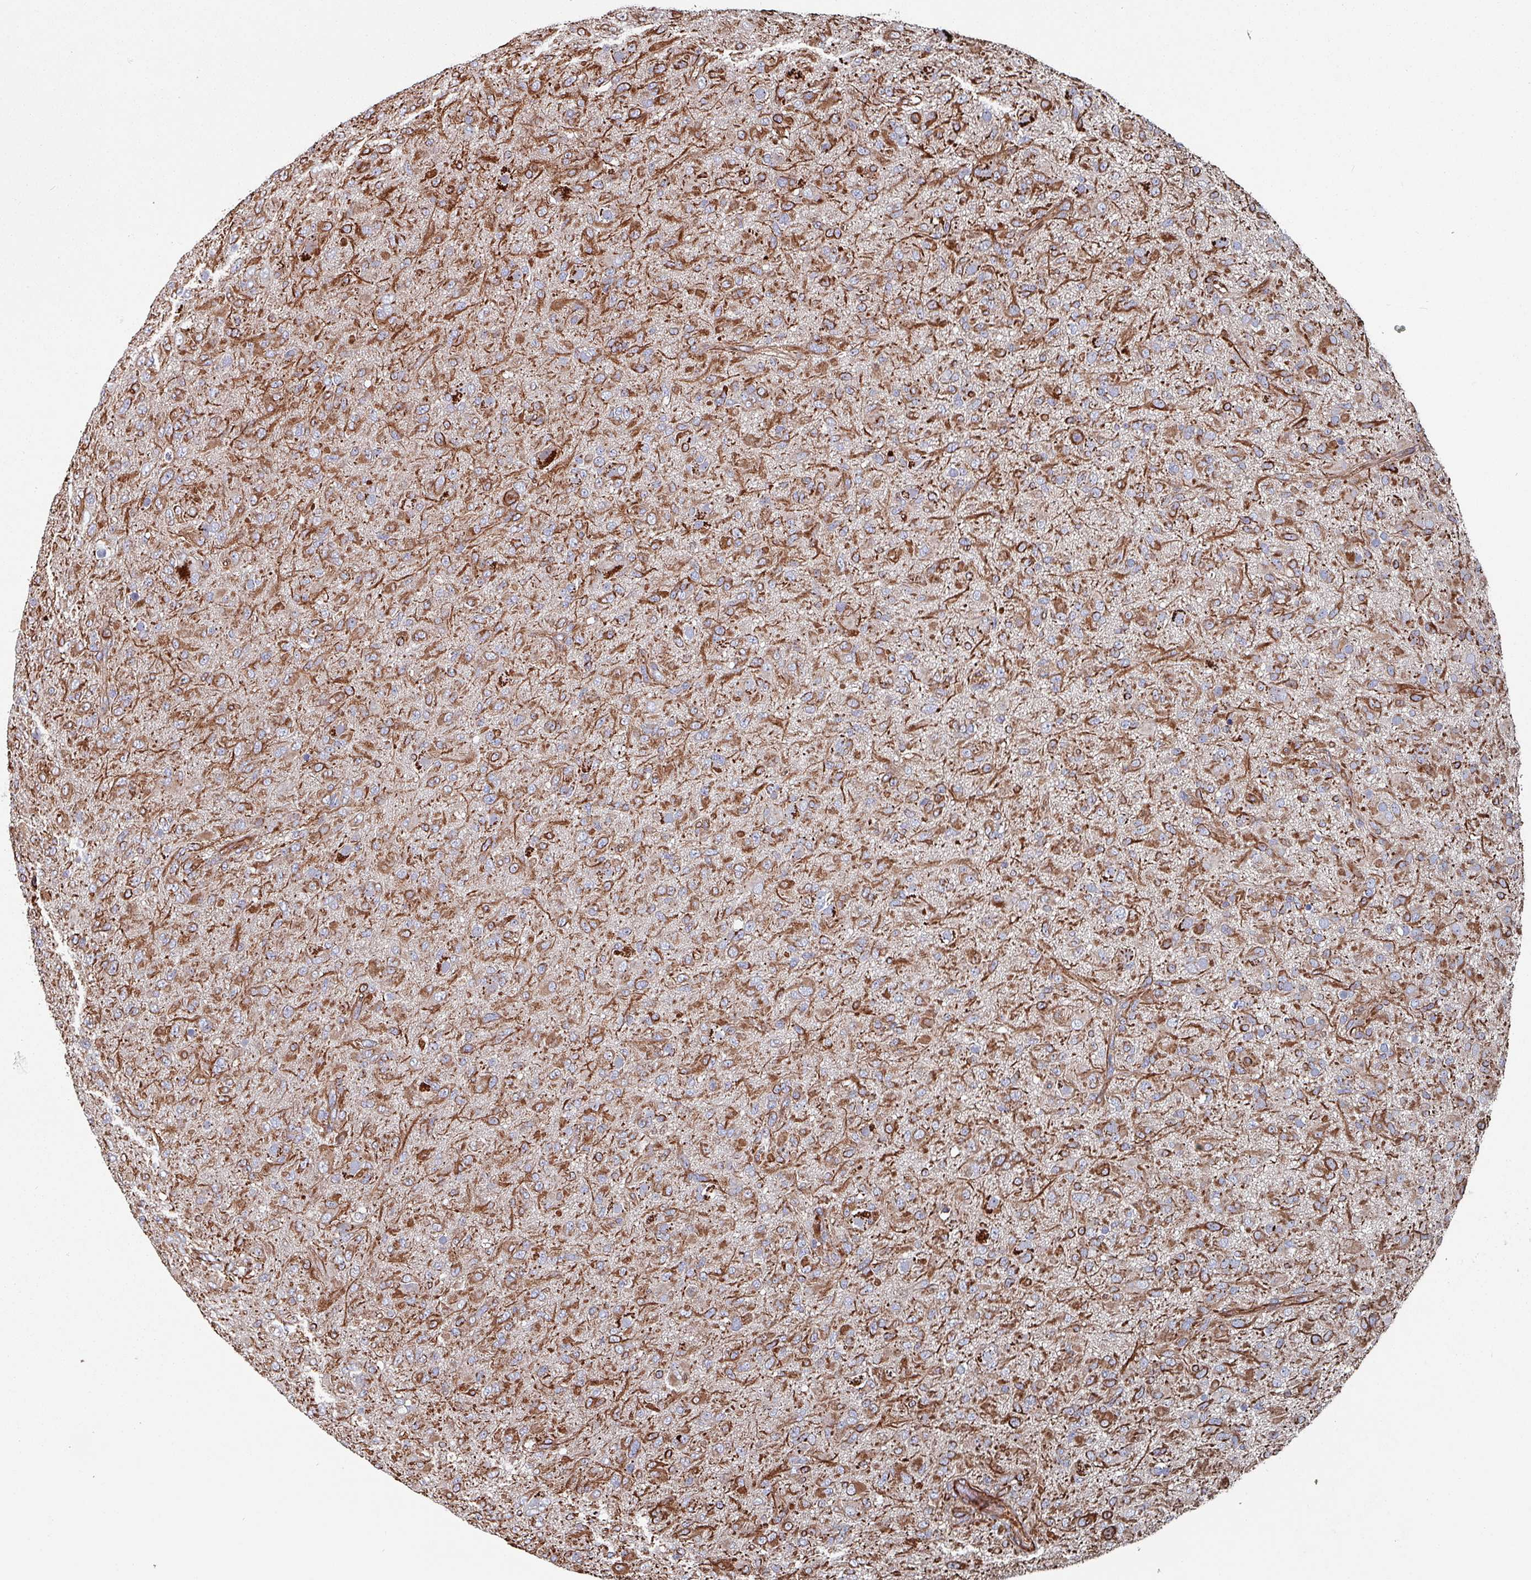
{"staining": {"intensity": "moderate", "quantity": "25%-75%", "location": "cytoplasmic/membranous"}, "tissue": "glioma", "cell_type": "Tumor cells", "image_type": "cancer", "snomed": [{"axis": "morphology", "description": "Glioma, malignant, Low grade"}, {"axis": "topography", "description": "Brain"}], "caption": "This histopathology image demonstrates malignant glioma (low-grade) stained with immunohistochemistry (IHC) to label a protein in brown. The cytoplasmic/membranous of tumor cells show moderate positivity for the protein. Nuclei are counter-stained blue.", "gene": "ANO10", "patient": {"sex": "male", "age": 65}}